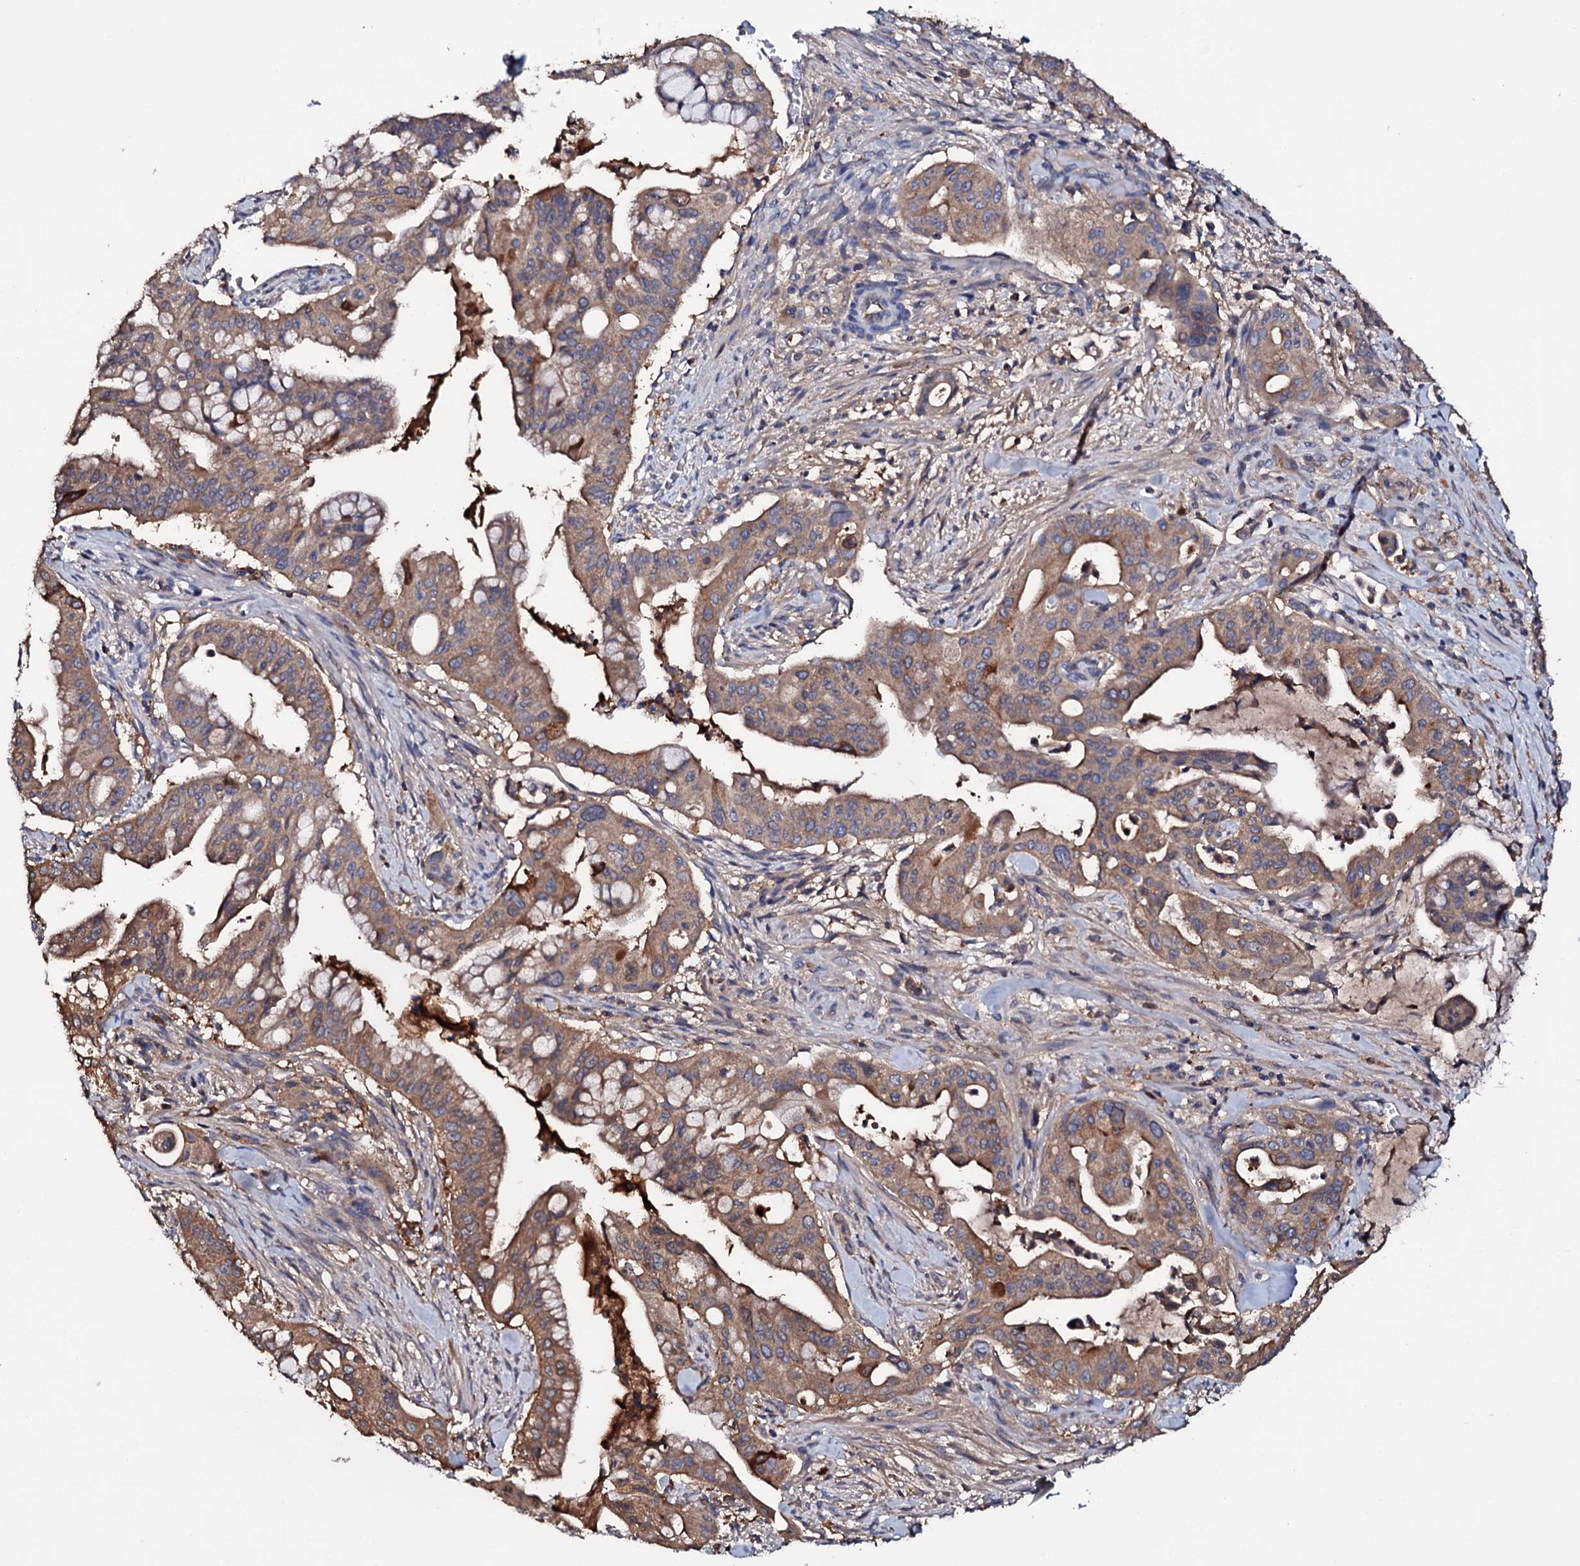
{"staining": {"intensity": "moderate", "quantity": ">75%", "location": "cytoplasmic/membranous"}, "tissue": "pancreatic cancer", "cell_type": "Tumor cells", "image_type": "cancer", "snomed": [{"axis": "morphology", "description": "Adenocarcinoma, NOS"}, {"axis": "topography", "description": "Pancreas"}], "caption": "This histopathology image displays immunohistochemistry staining of human pancreatic cancer (adenocarcinoma), with medium moderate cytoplasmic/membranous staining in about >75% of tumor cells.", "gene": "TCAF2", "patient": {"sex": "male", "age": 46}}